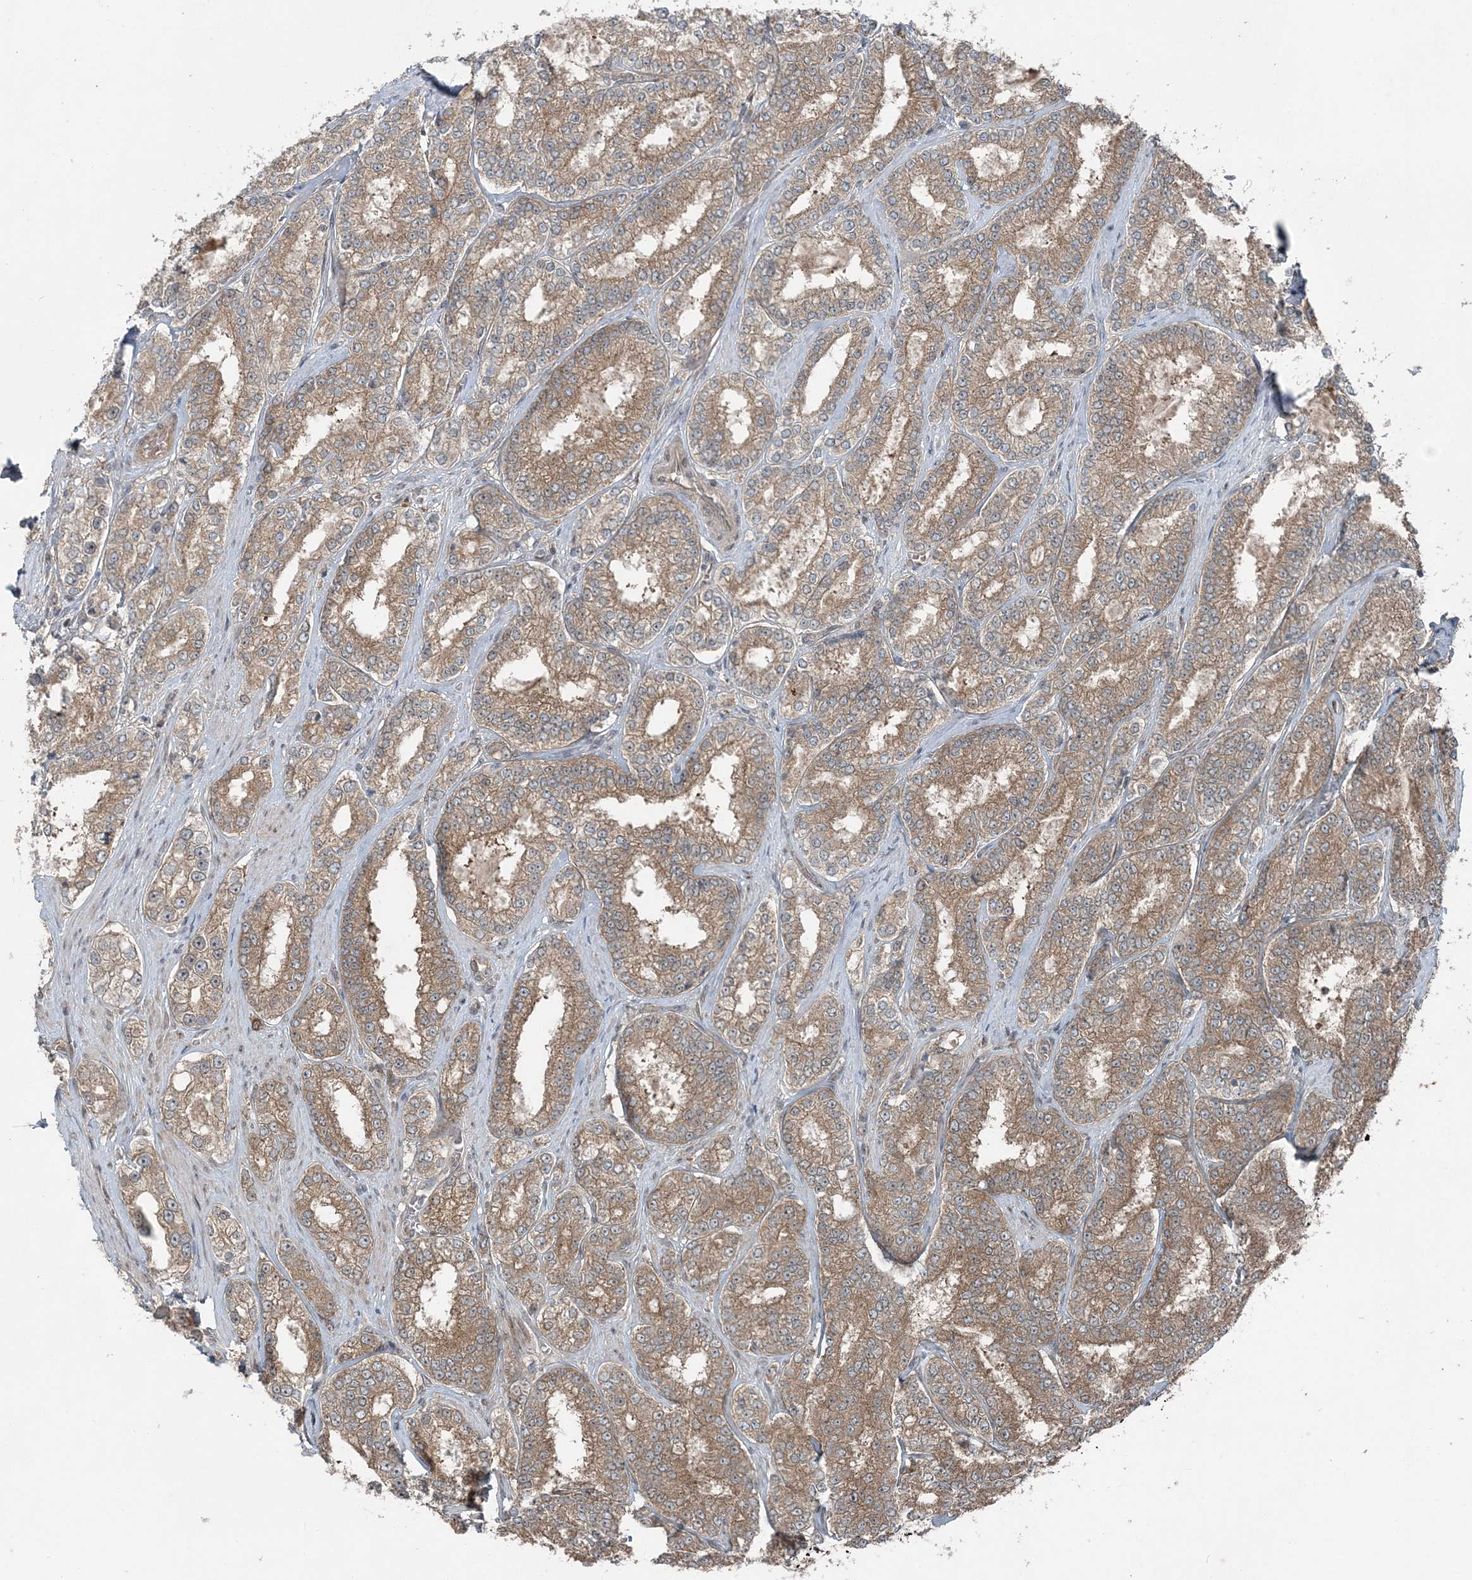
{"staining": {"intensity": "moderate", "quantity": ">75%", "location": "cytoplasmic/membranous"}, "tissue": "prostate cancer", "cell_type": "Tumor cells", "image_type": "cancer", "snomed": [{"axis": "morphology", "description": "Normal tissue, NOS"}, {"axis": "morphology", "description": "Adenocarcinoma, High grade"}, {"axis": "topography", "description": "Prostate"}], "caption": "The image demonstrates immunohistochemical staining of adenocarcinoma (high-grade) (prostate). There is moderate cytoplasmic/membranous expression is seen in approximately >75% of tumor cells.", "gene": "FBXL17", "patient": {"sex": "male", "age": 83}}